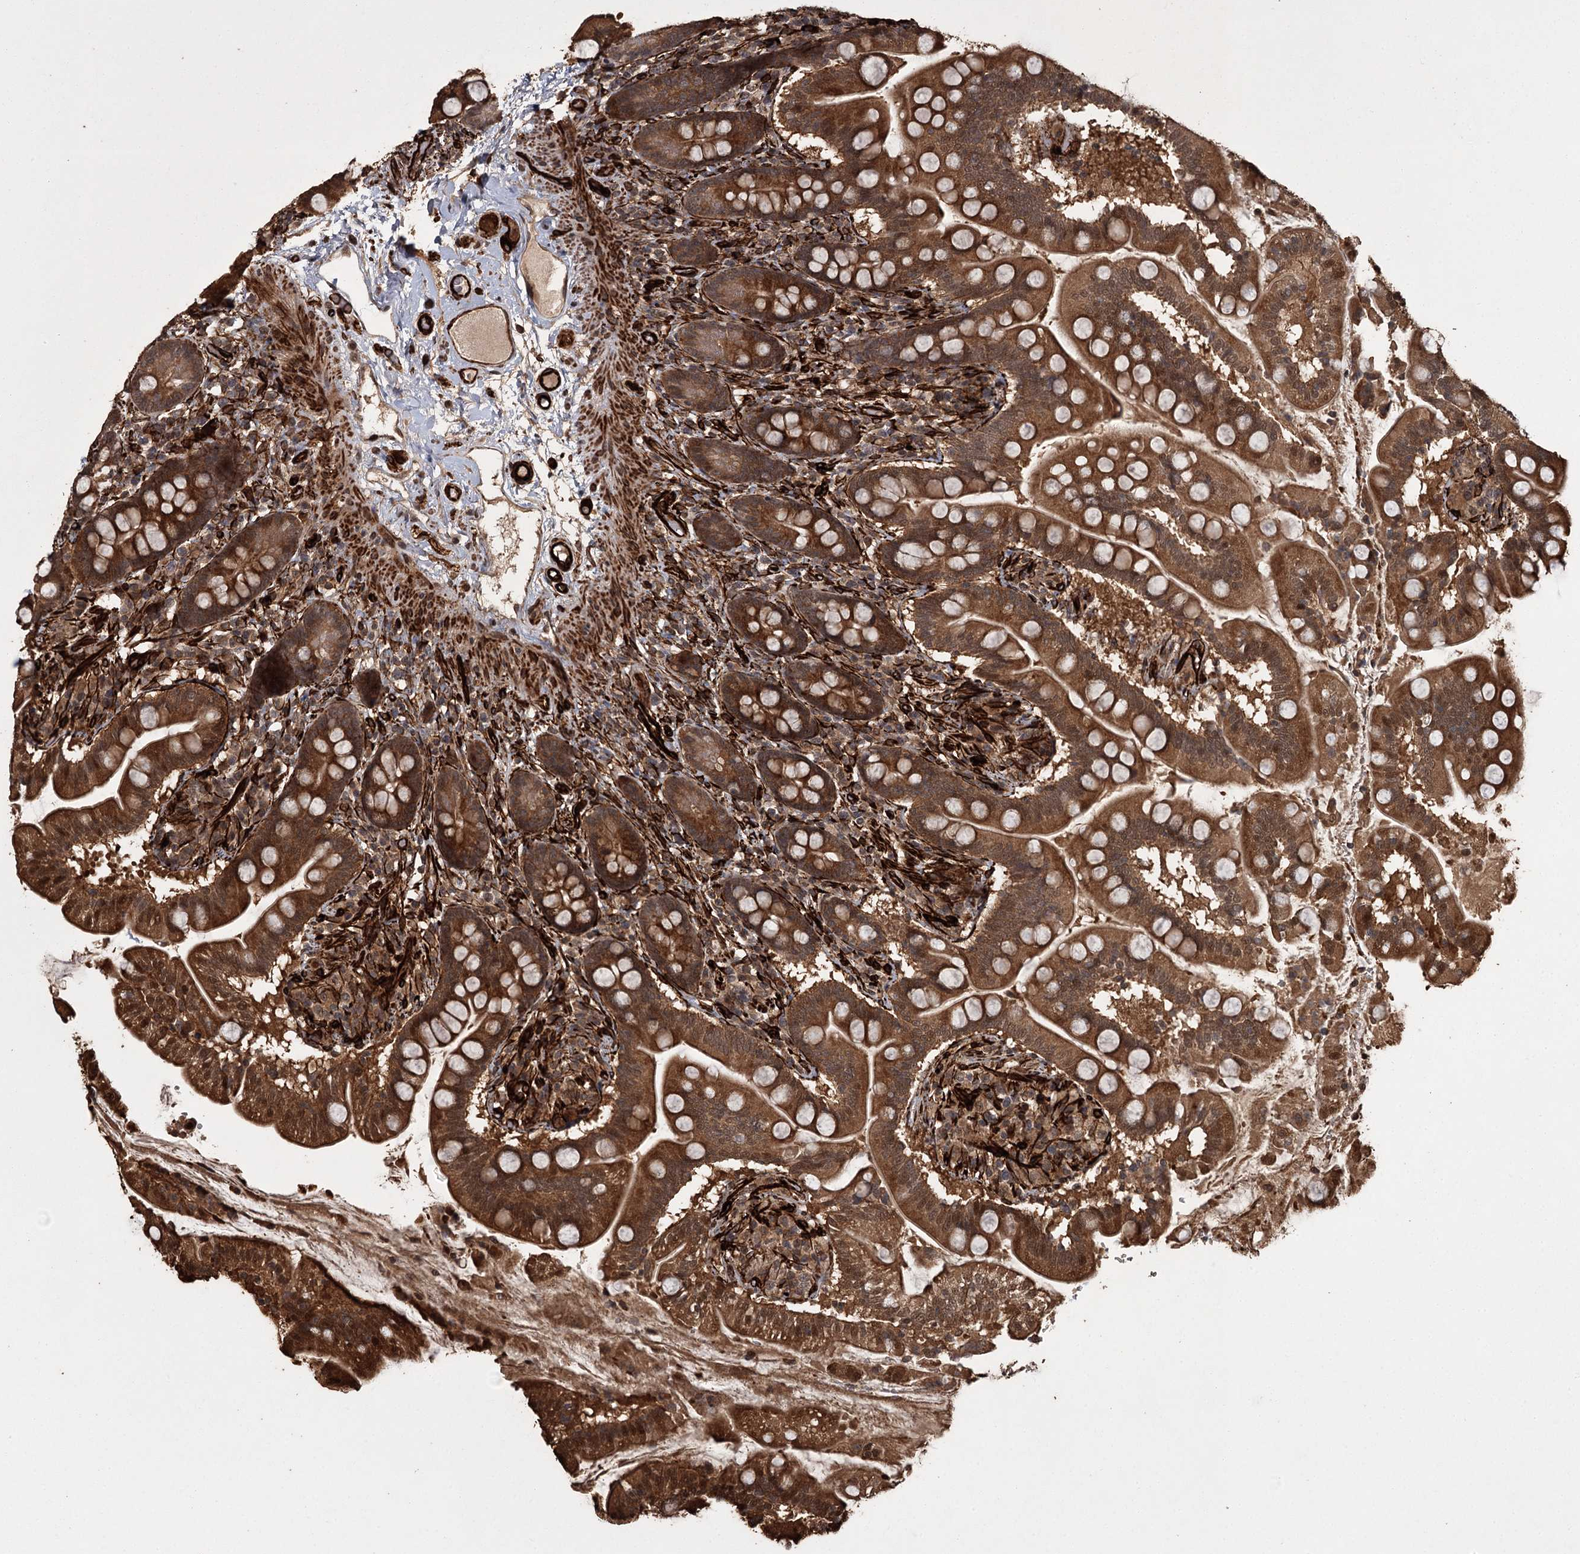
{"staining": {"intensity": "strong", "quantity": ">75%", "location": "cytoplasmic/membranous,nuclear"}, "tissue": "small intestine", "cell_type": "Glandular cells", "image_type": "normal", "snomed": [{"axis": "morphology", "description": "Normal tissue, NOS"}, {"axis": "topography", "description": "Small intestine"}], "caption": "Immunohistochemical staining of unremarkable small intestine displays strong cytoplasmic/membranous,nuclear protein positivity in about >75% of glandular cells. (DAB (3,3'-diaminobenzidine) IHC, brown staining for protein, blue staining for nuclei).", "gene": "RPAP3", "patient": {"sex": "female", "age": 64}}